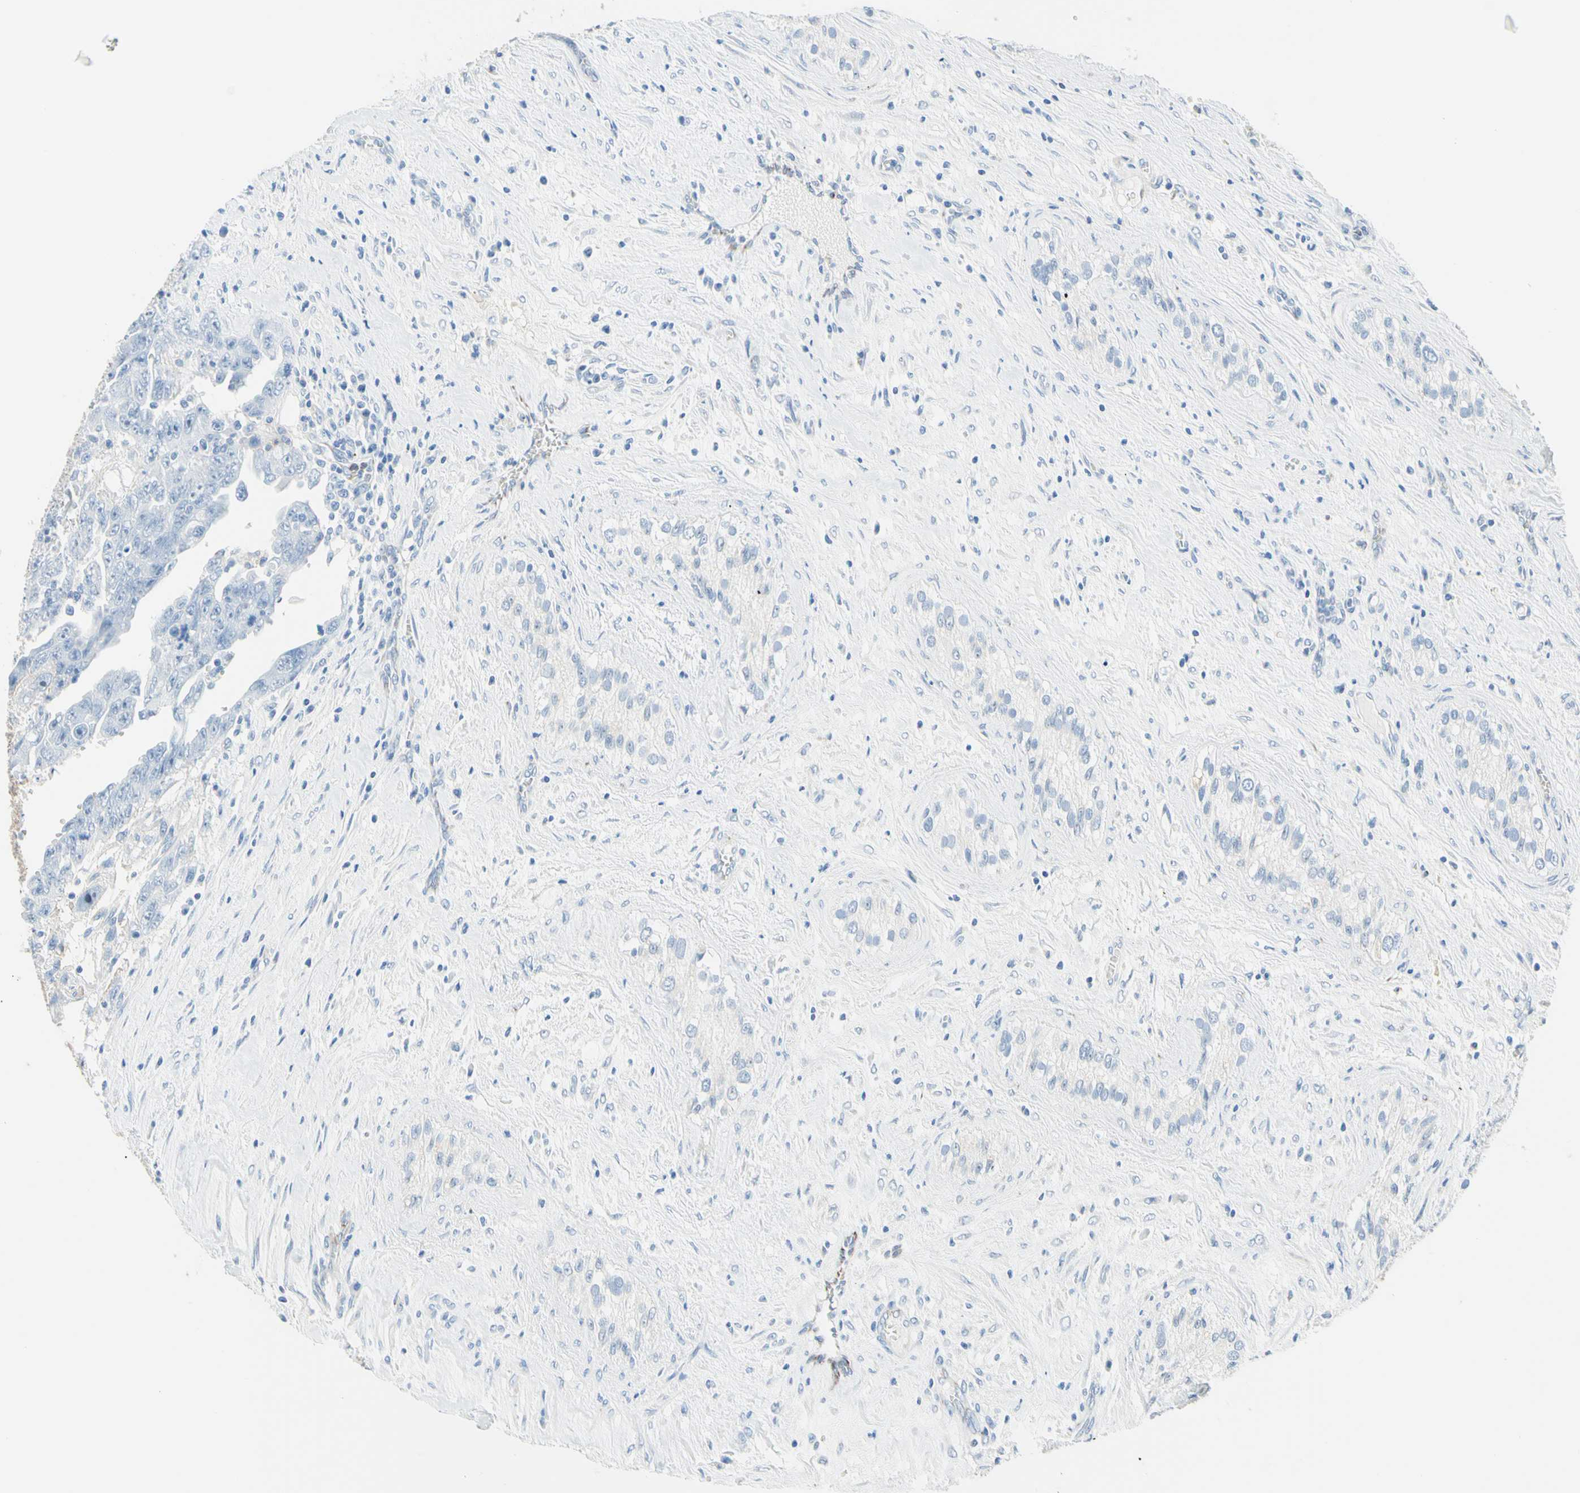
{"staining": {"intensity": "negative", "quantity": "none", "location": "none"}, "tissue": "testis cancer", "cell_type": "Tumor cells", "image_type": "cancer", "snomed": [{"axis": "morphology", "description": "Carcinoma, Embryonal, NOS"}, {"axis": "topography", "description": "Testis"}], "caption": "Testis cancer (embryonal carcinoma) stained for a protein using immunohistochemistry (IHC) reveals no expression tumor cells.", "gene": "CYSLTR1", "patient": {"sex": "male", "age": 28}}